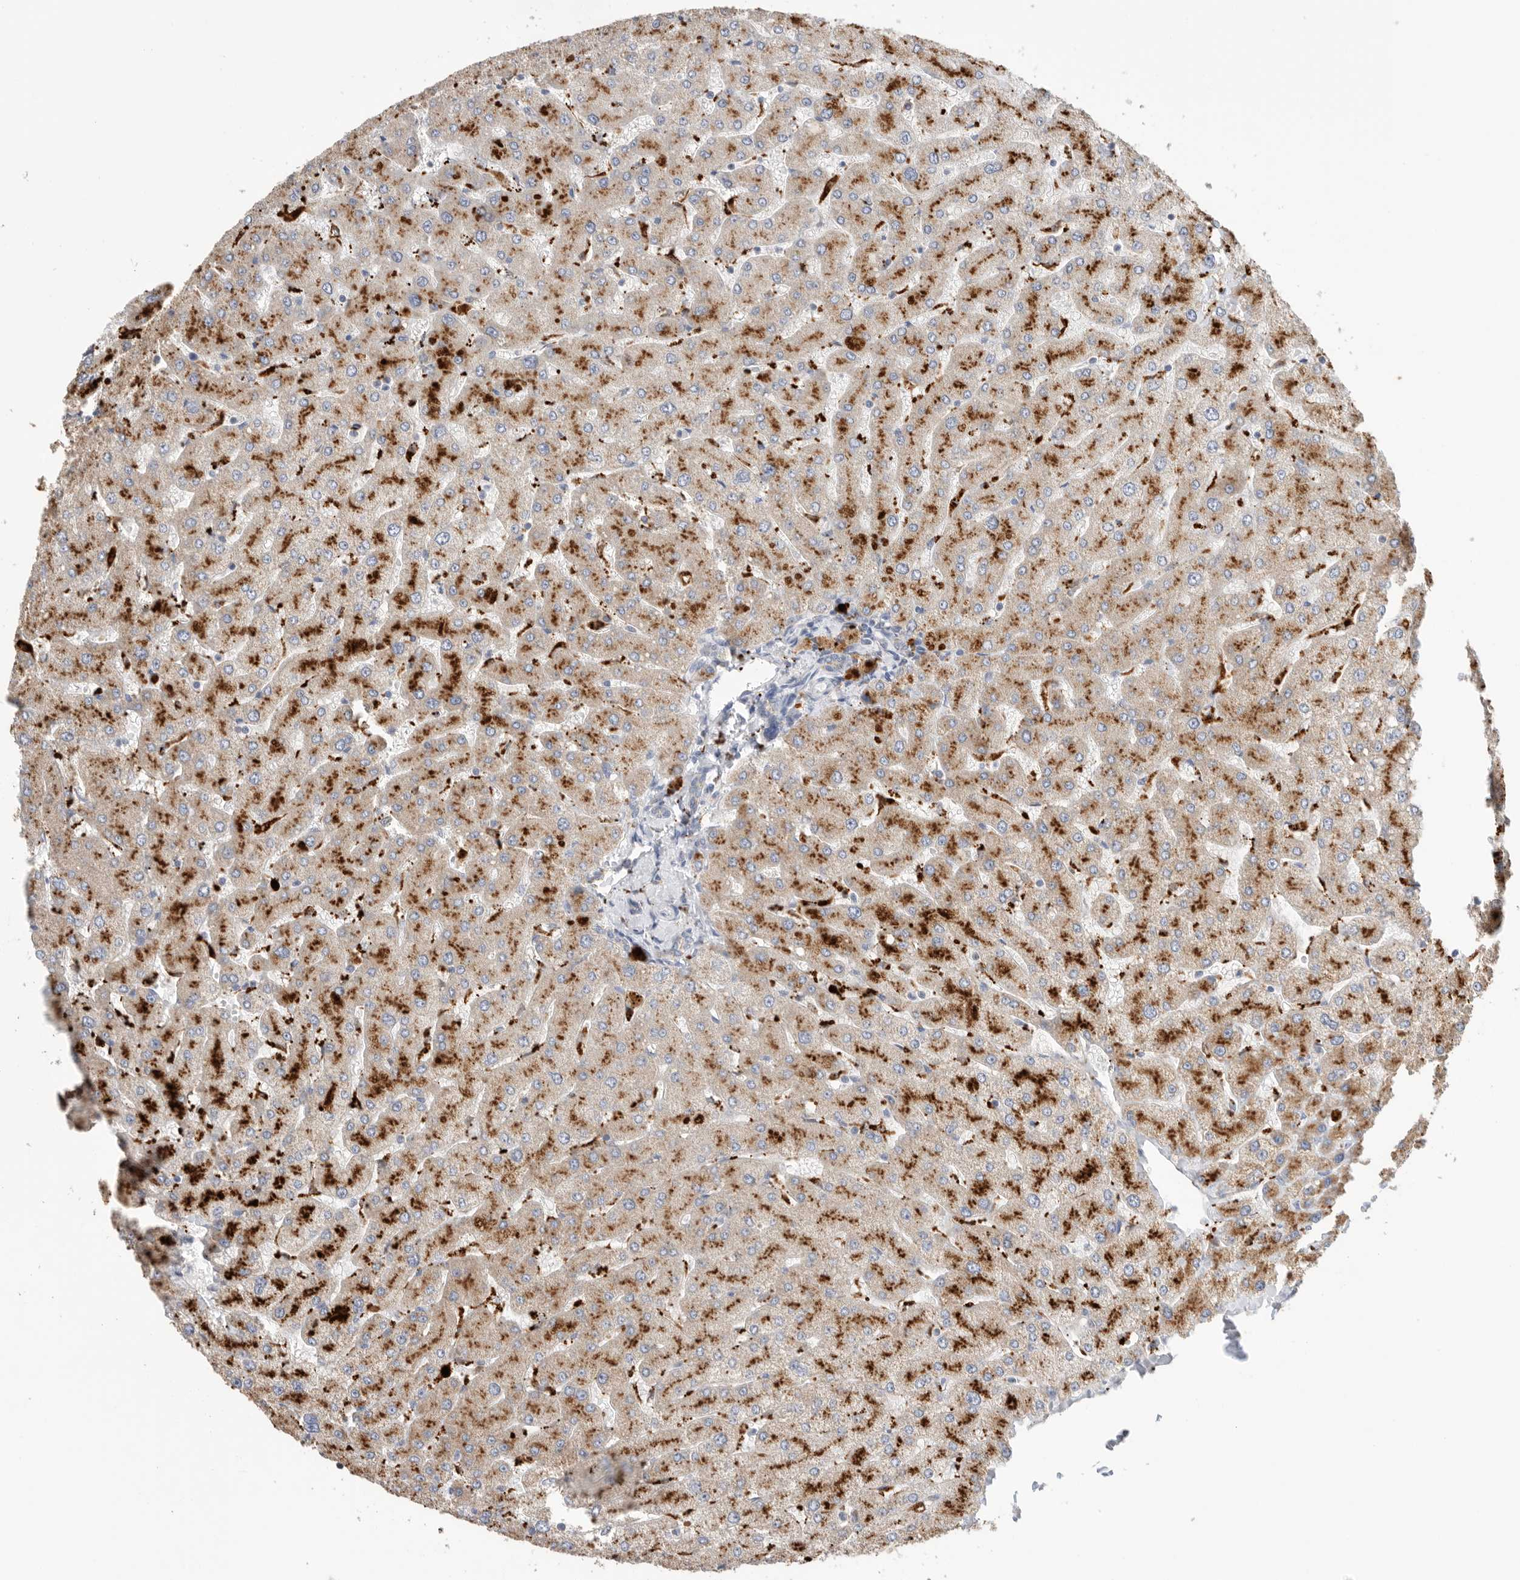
{"staining": {"intensity": "negative", "quantity": "none", "location": "none"}, "tissue": "liver", "cell_type": "Cholangiocytes", "image_type": "normal", "snomed": [{"axis": "morphology", "description": "Normal tissue, NOS"}, {"axis": "topography", "description": "Liver"}], "caption": "DAB immunohistochemical staining of unremarkable human liver displays no significant positivity in cholangiocytes.", "gene": "GGH", "patient": {"sex": "male", "age": 55}}